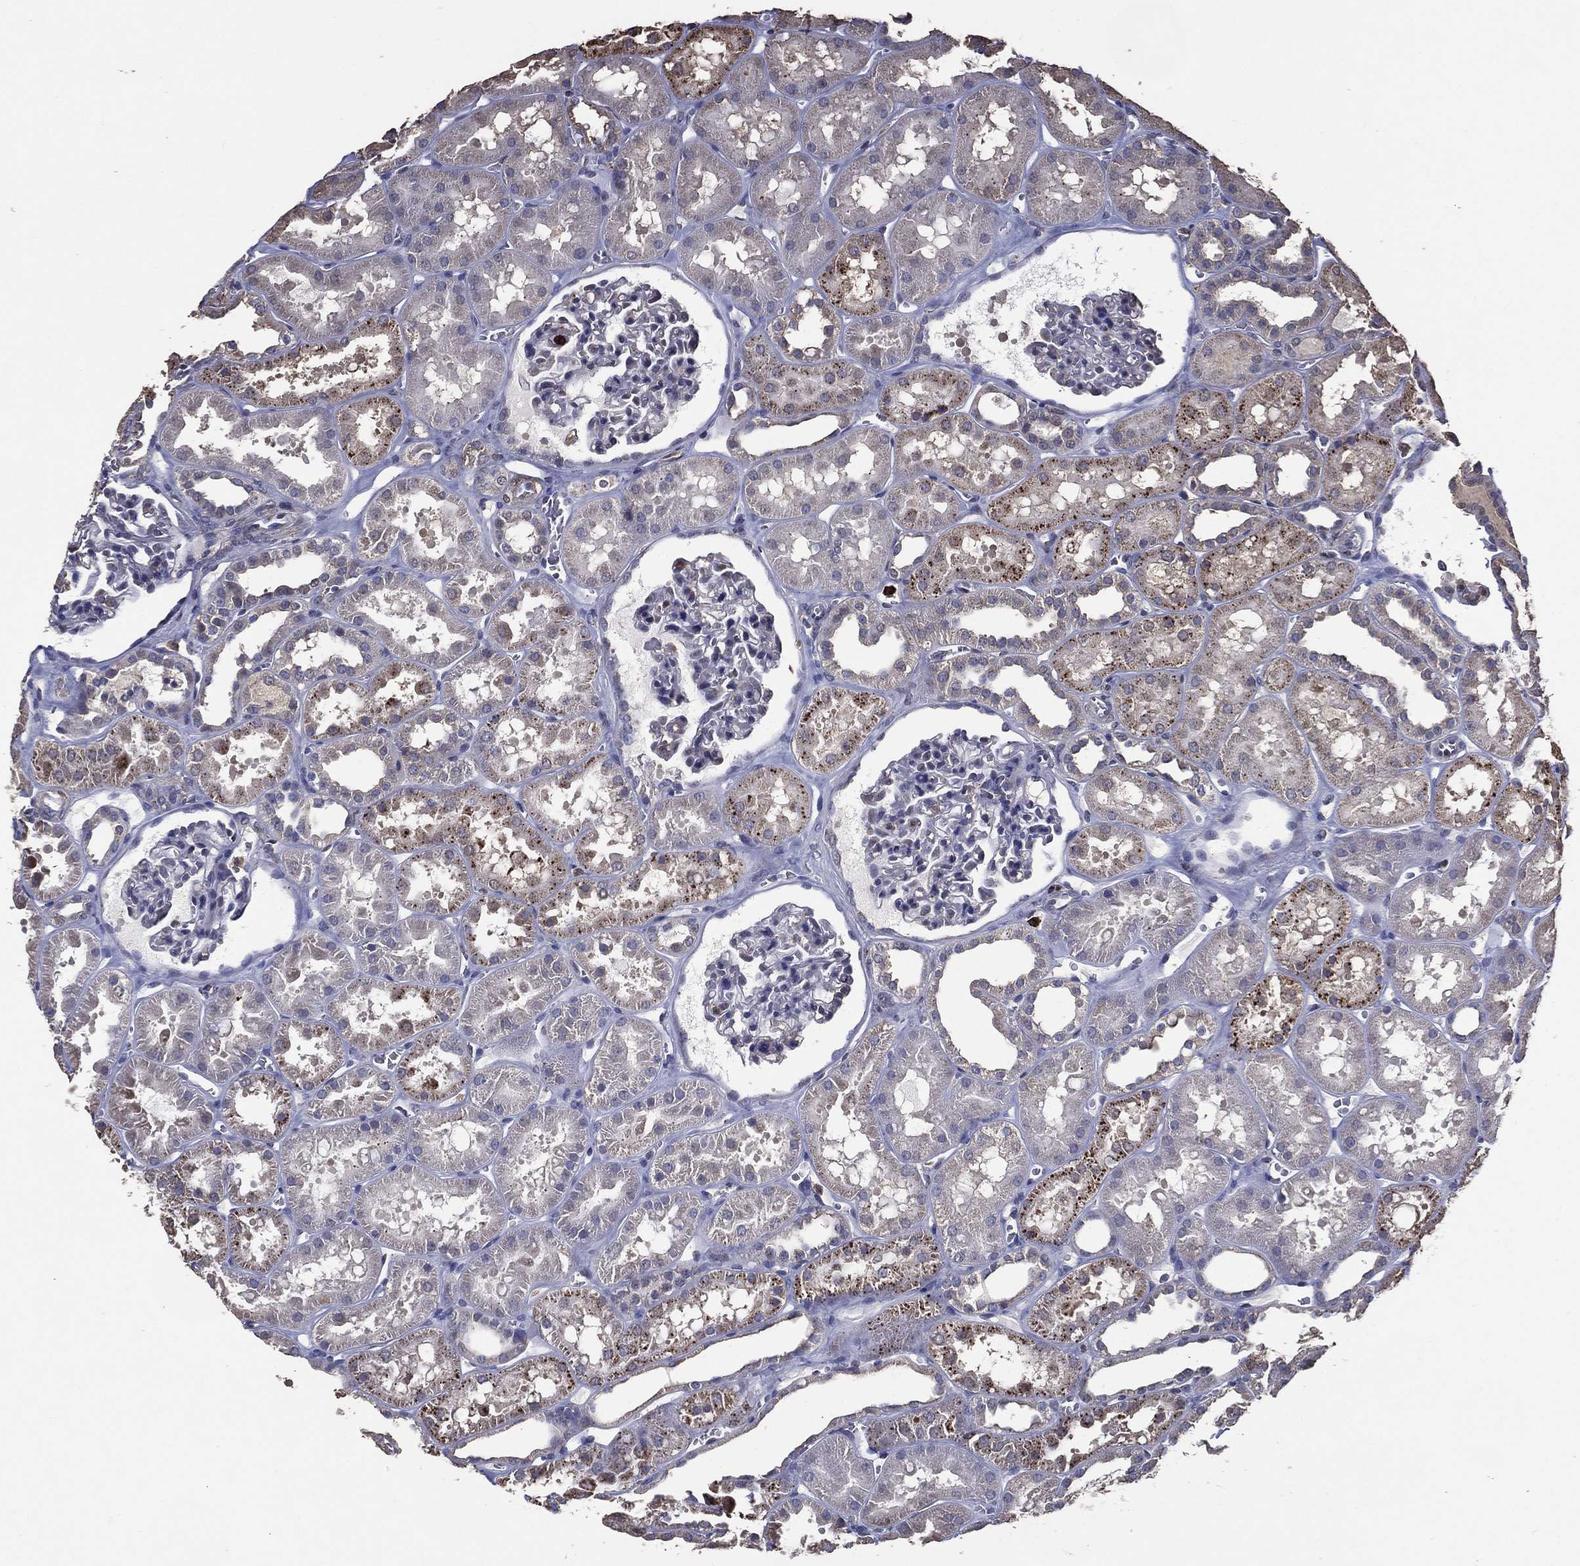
{"staining": {"intensity": "weak", "quantity": "<25%", "location": "cytoplasmic/membranous"}, "tissue": "kidney", "cell_type": "Cells in glomeruli", "image_type": "normal", "snomed": [{"axis": "morphology", "description": "Normal tissue, NOS"}, {"axis": "topography", "description": "Kidney"}], "caption": "Cells in glomeruli show no significant protein positivity in normal kidney. (DAB (3,3'-diaminobenzidine) IHC with hematoxylin counter stain).", "gene": "GPR183", "patient": {"sex": "female", "age": 41}}